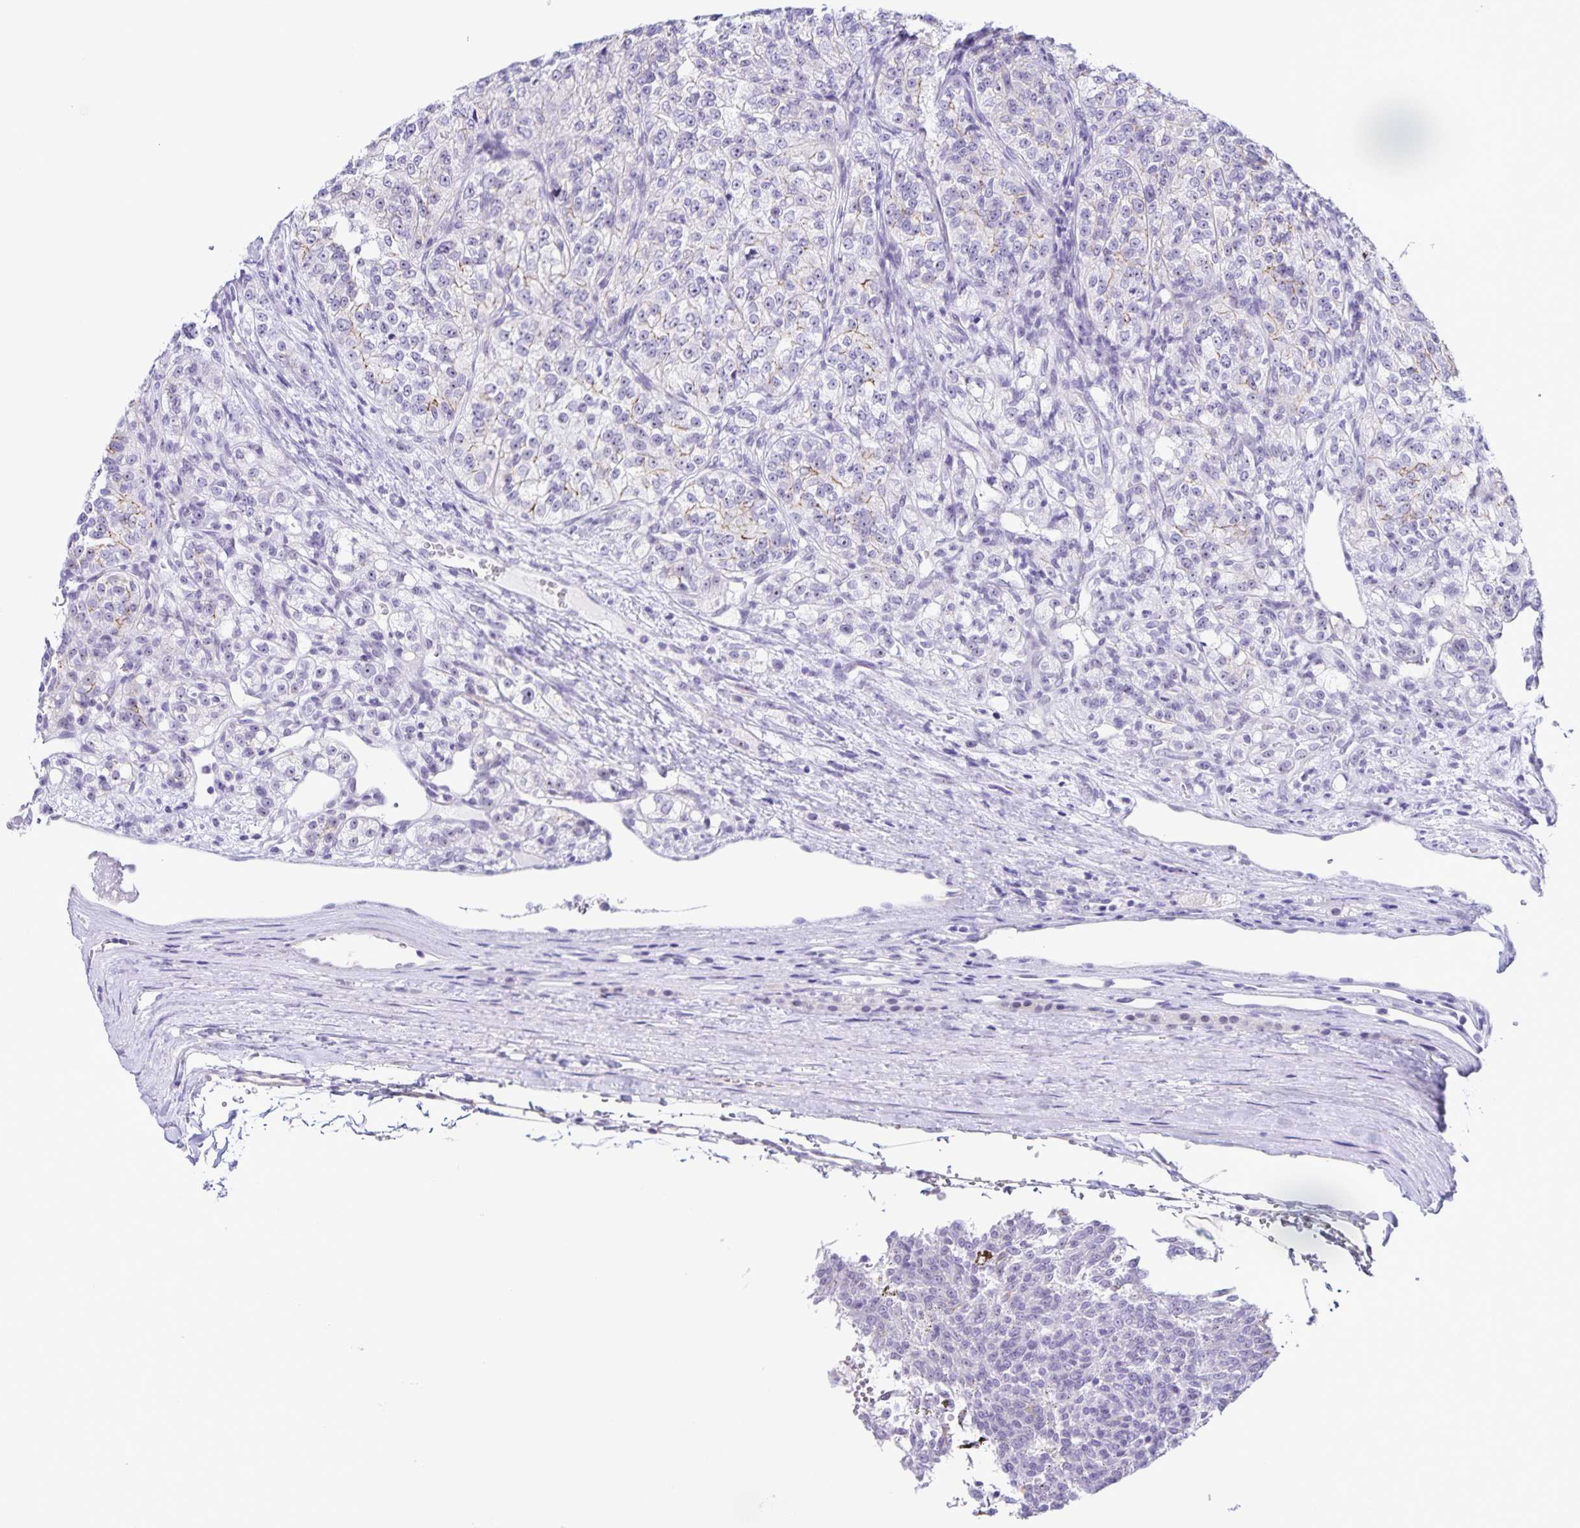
{"staining": {"intensity": "negative", "quantity": "none", "location": "none"}, "tissue": "renal cancer", "cell_type": "Tumor cells", "image_type": "cancer", "snomed": [{"axis": "morphology", "description": "Adenocarcinoma, NOS"}, {"axis": "topography", "description": "Kidney"}], "caption": "DAB immunohistochemical staining of renal cancer reveals no significant staining in tumor cells.", "gene": "FAM170A", "patient": {"sex": "female", "age": 63}}